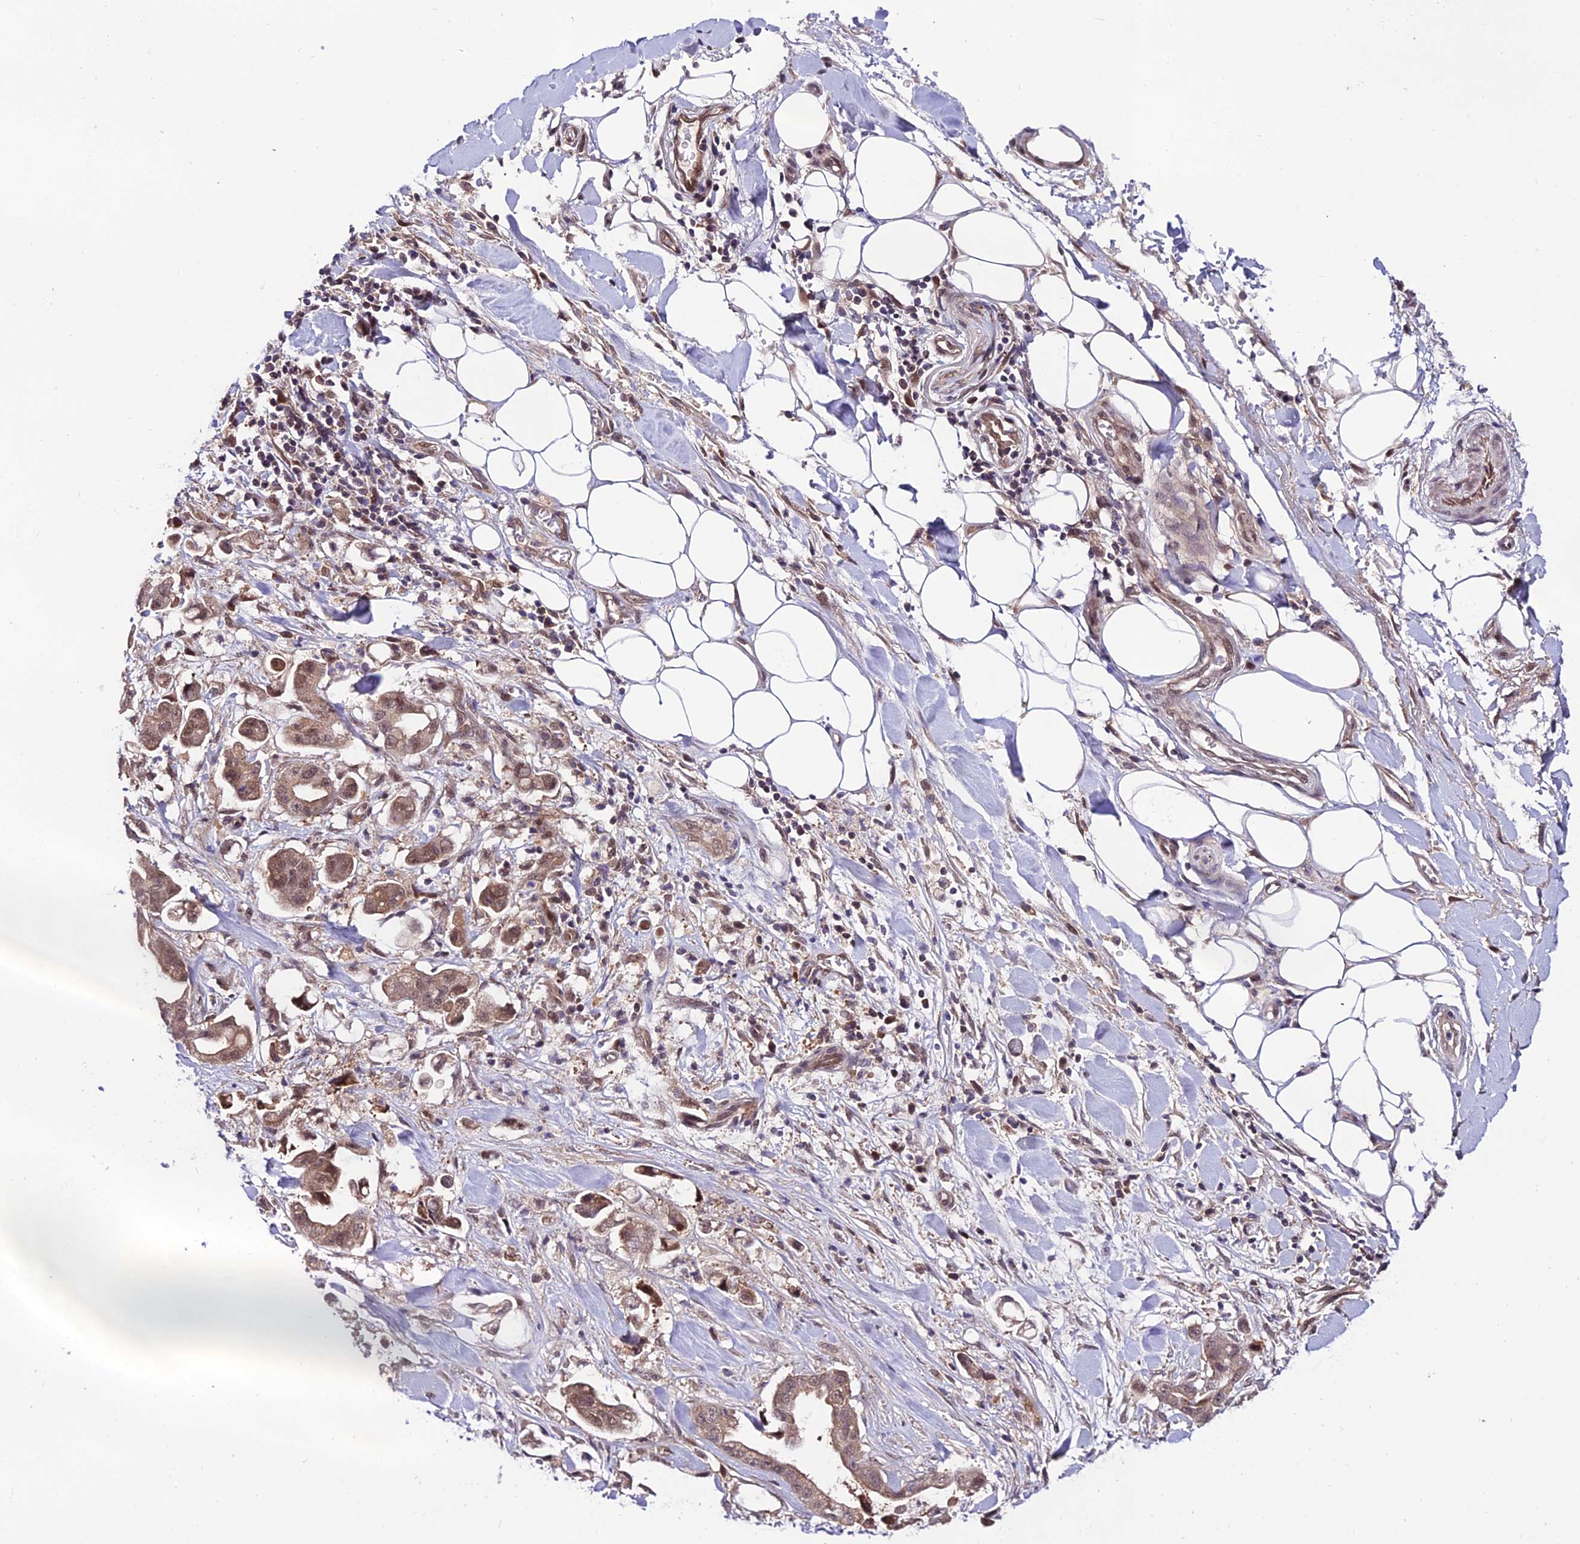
{"staining": {"intensity": "weak", "quantity": ">75%", "location": "cytoplasmic/membranous,nuclear"}, "tissue": "stomach cancer", "cell_type": "Tumor cells", "image_type": "cancer", "snomed": [{"axis": "morphology", "description": "Adenocarcinoma, NOS"}, {"axis": "topography", "description": "Stomach"}], "caption": "Human stomach adenocarcinoma stained for a protein (brown) exhibits weak cytoplasmic/membranous and nuclear positive positivity in approximately >75% of tumor cells.", "gene": "TRIM40", "patient": {"sex": "male", "age": 62}}